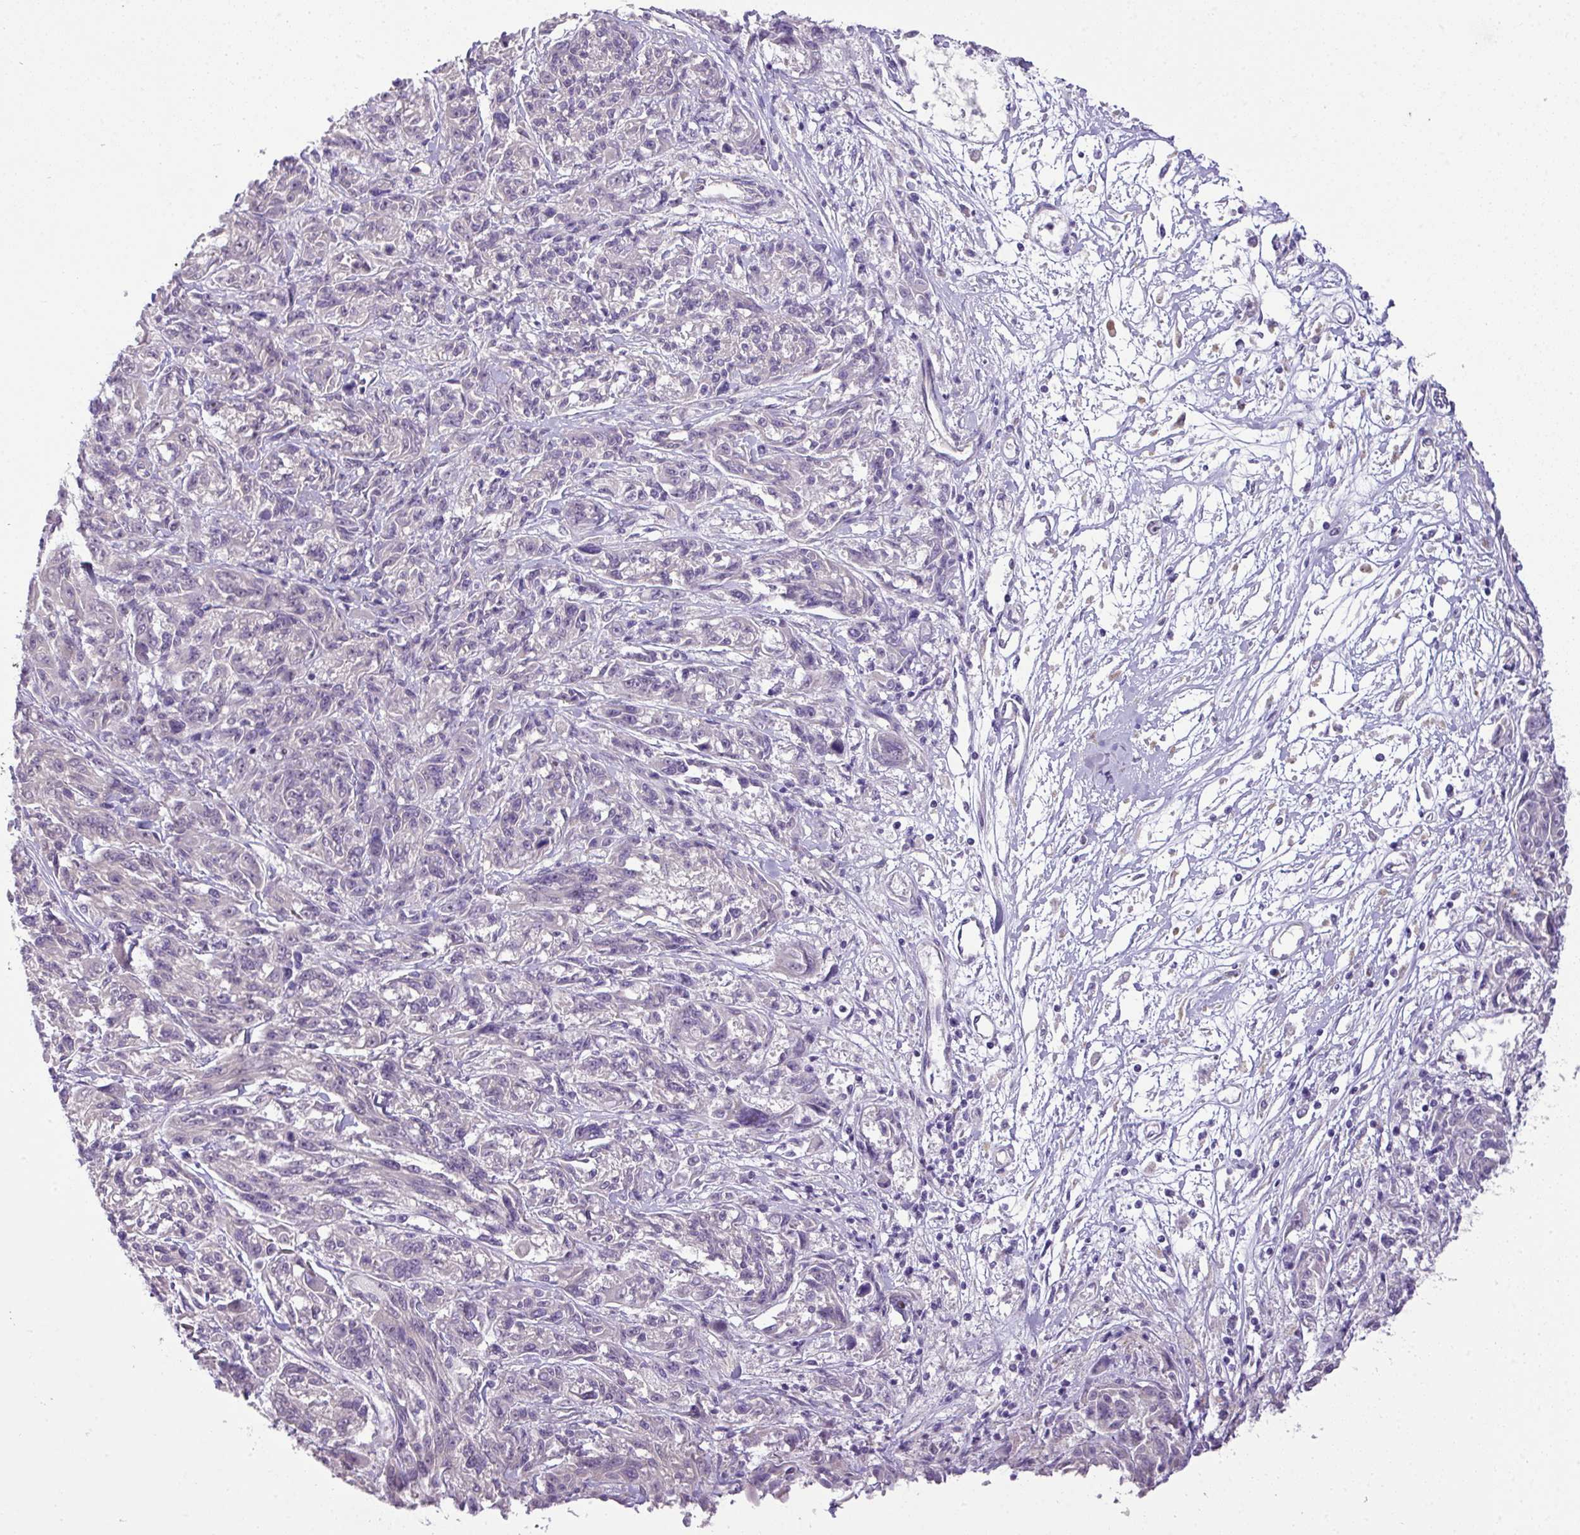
{"staining": {"intensity": "negative", "quantity": "none", "location": "none"}, "tissue": "melanoma", "cell_type": "Tumor cells", "image_type": "cancer", "snomed": [{"axis": "morphology", "description": "Malignant melanoma, NOS"}, {"axis": "topography", "description": "Skin"}], "caption": "DAB immunohistochemical staining of human malignant melanoma shows no significant positivity in tumor cells. The staining is performed using DAB brown chromogen with nuclei counter-stained in using hematoxylin.", "gene": "PIK3R5", "patient": {"sex": "male", "age": 53}}